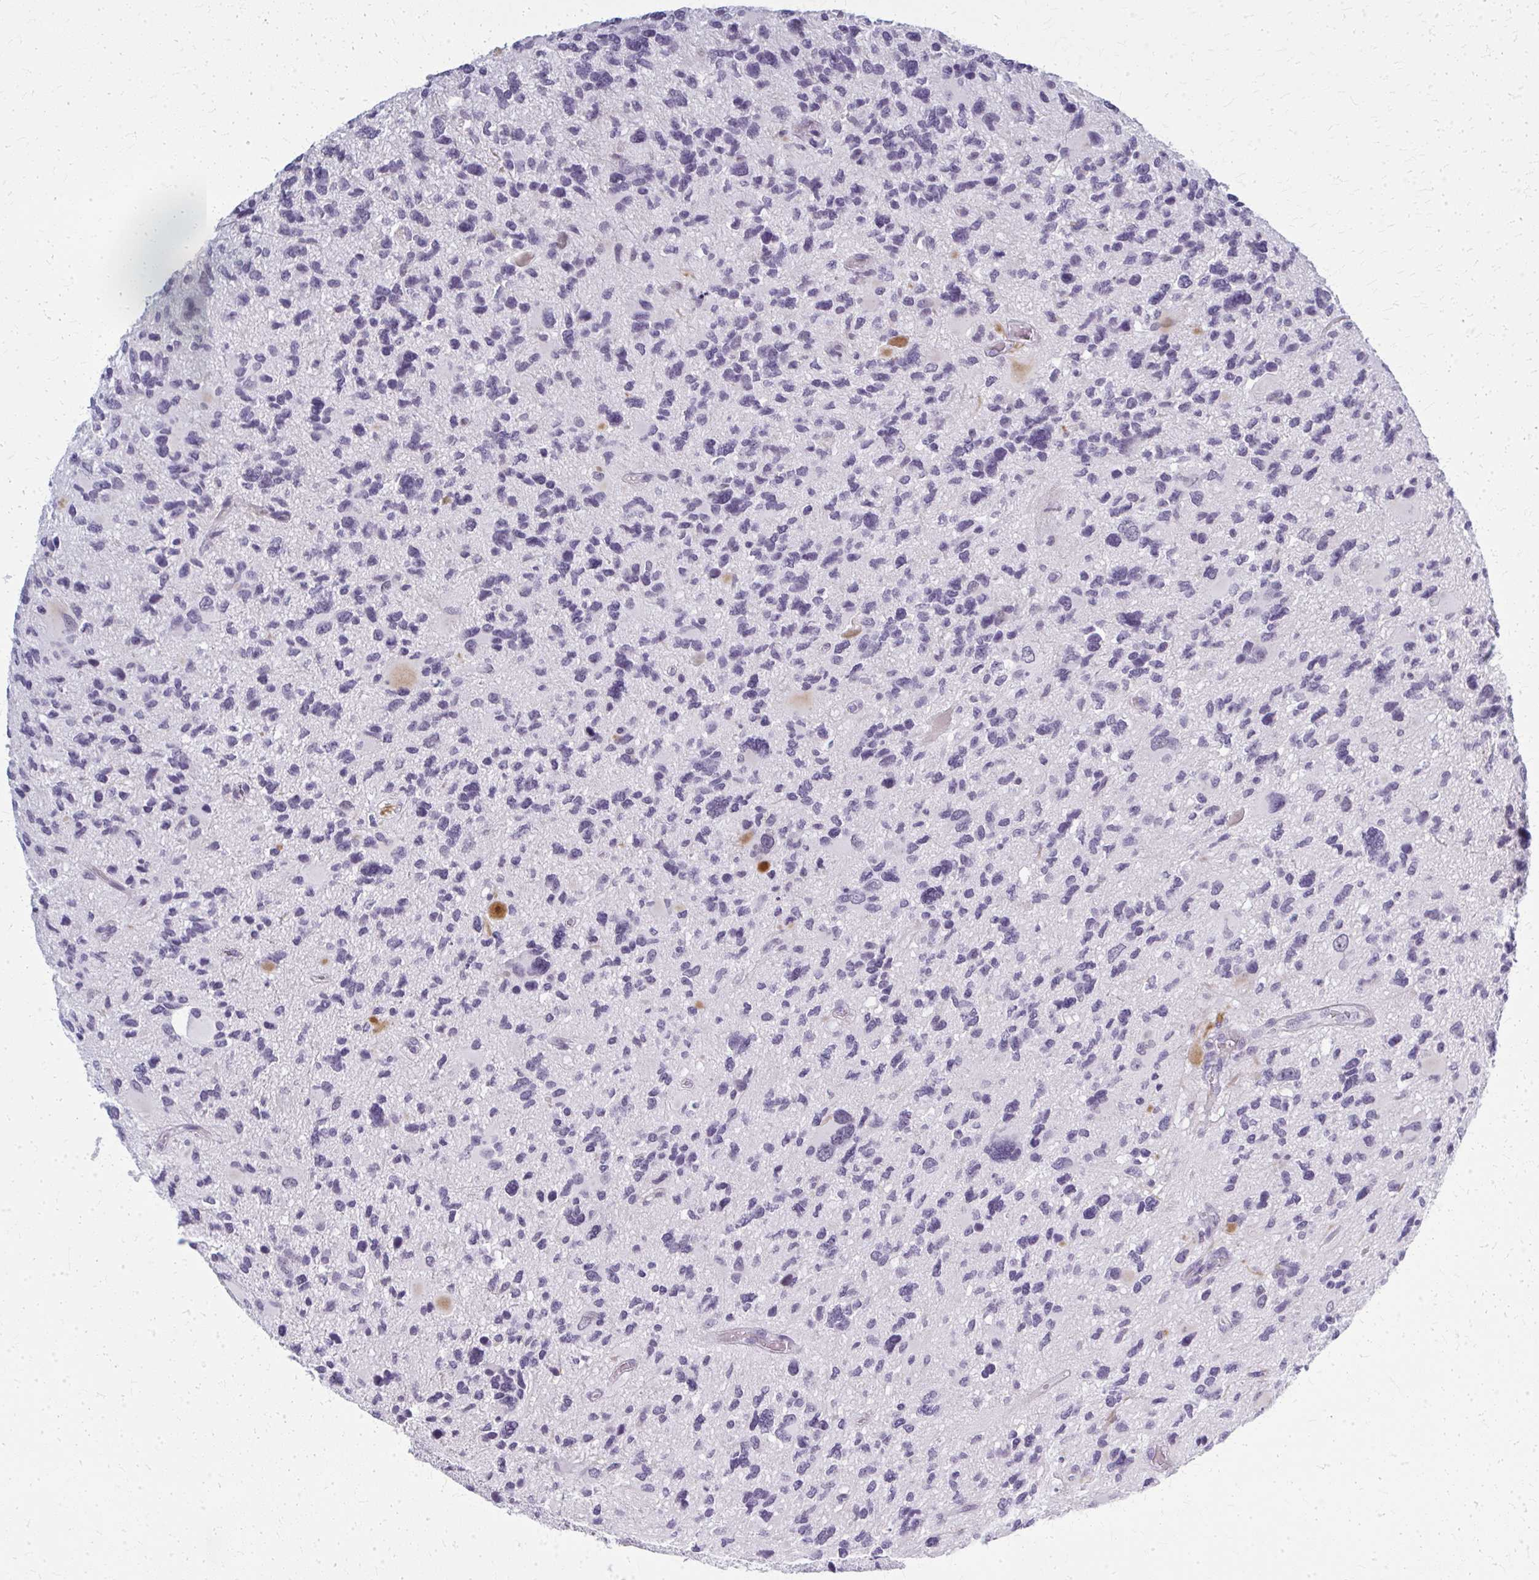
{"staining": {"intensity": "negative", "quantity": "none", "location": "none"}, "tissue": "glioma", "cell_type": "Tumor cells", "image_type": "cancer", "snomed": [{"axis": "morphology", "description": "Glioma, malignant, High grade"}, {"axis": "topography", "description": "Brain"}], "caption": "An immunohistochemistry histopathology image of malignant high-grade glioma is shown. There is no staining in tumor cells of malignant high-grade glioma. (Stains: DAB (3,3'-diaminobenzidine) immunohistochemistry (IHC) with hematoxylin counter stain, Microscopy: brightfield microscopy at high magnification).", "gene": "CASQ2", "patient": {"sex": "female", "age": 11}}